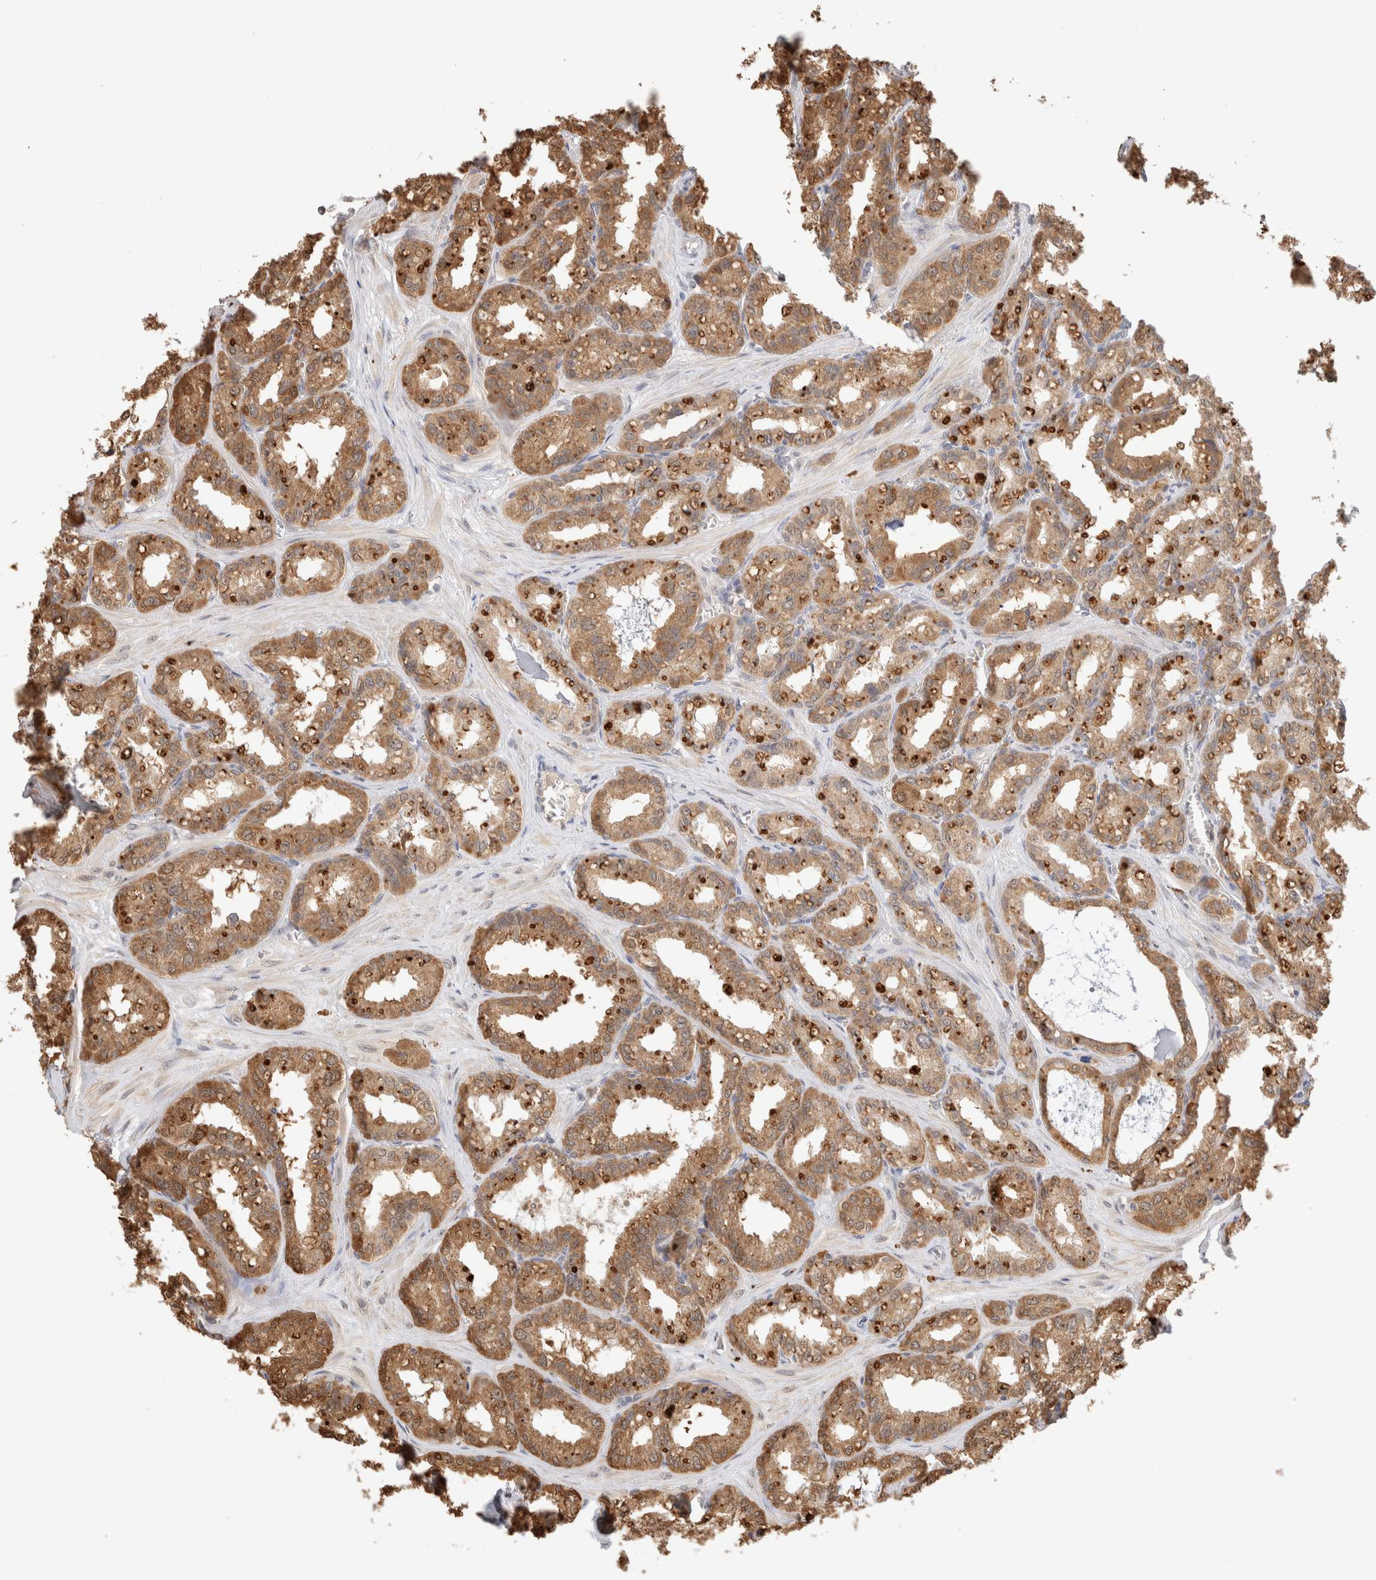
{"staining": {"intensity": "moderate", "quantity": ">75%", "location": "cytoplasmic/membranous"}, "tissue": "seminal vesicle", "cell_type": "Glandular cells", "image_type": "normal", "snomed": [{"axis": "morphology", "description": "Normal tissue, NOS"}, {"axis": "topography", "description": "Prostate"}, {"axis": "topography", "description": "Seminal veicle"}], "caption": "A brown stain highlights moderate cytoplasmic/membranous staining of a protein in glandular cells of normal human seminal vesicle. Nuclei are stained in blue.", "gene": "CA13", "patient": {"sex": "male", "age": 51}}